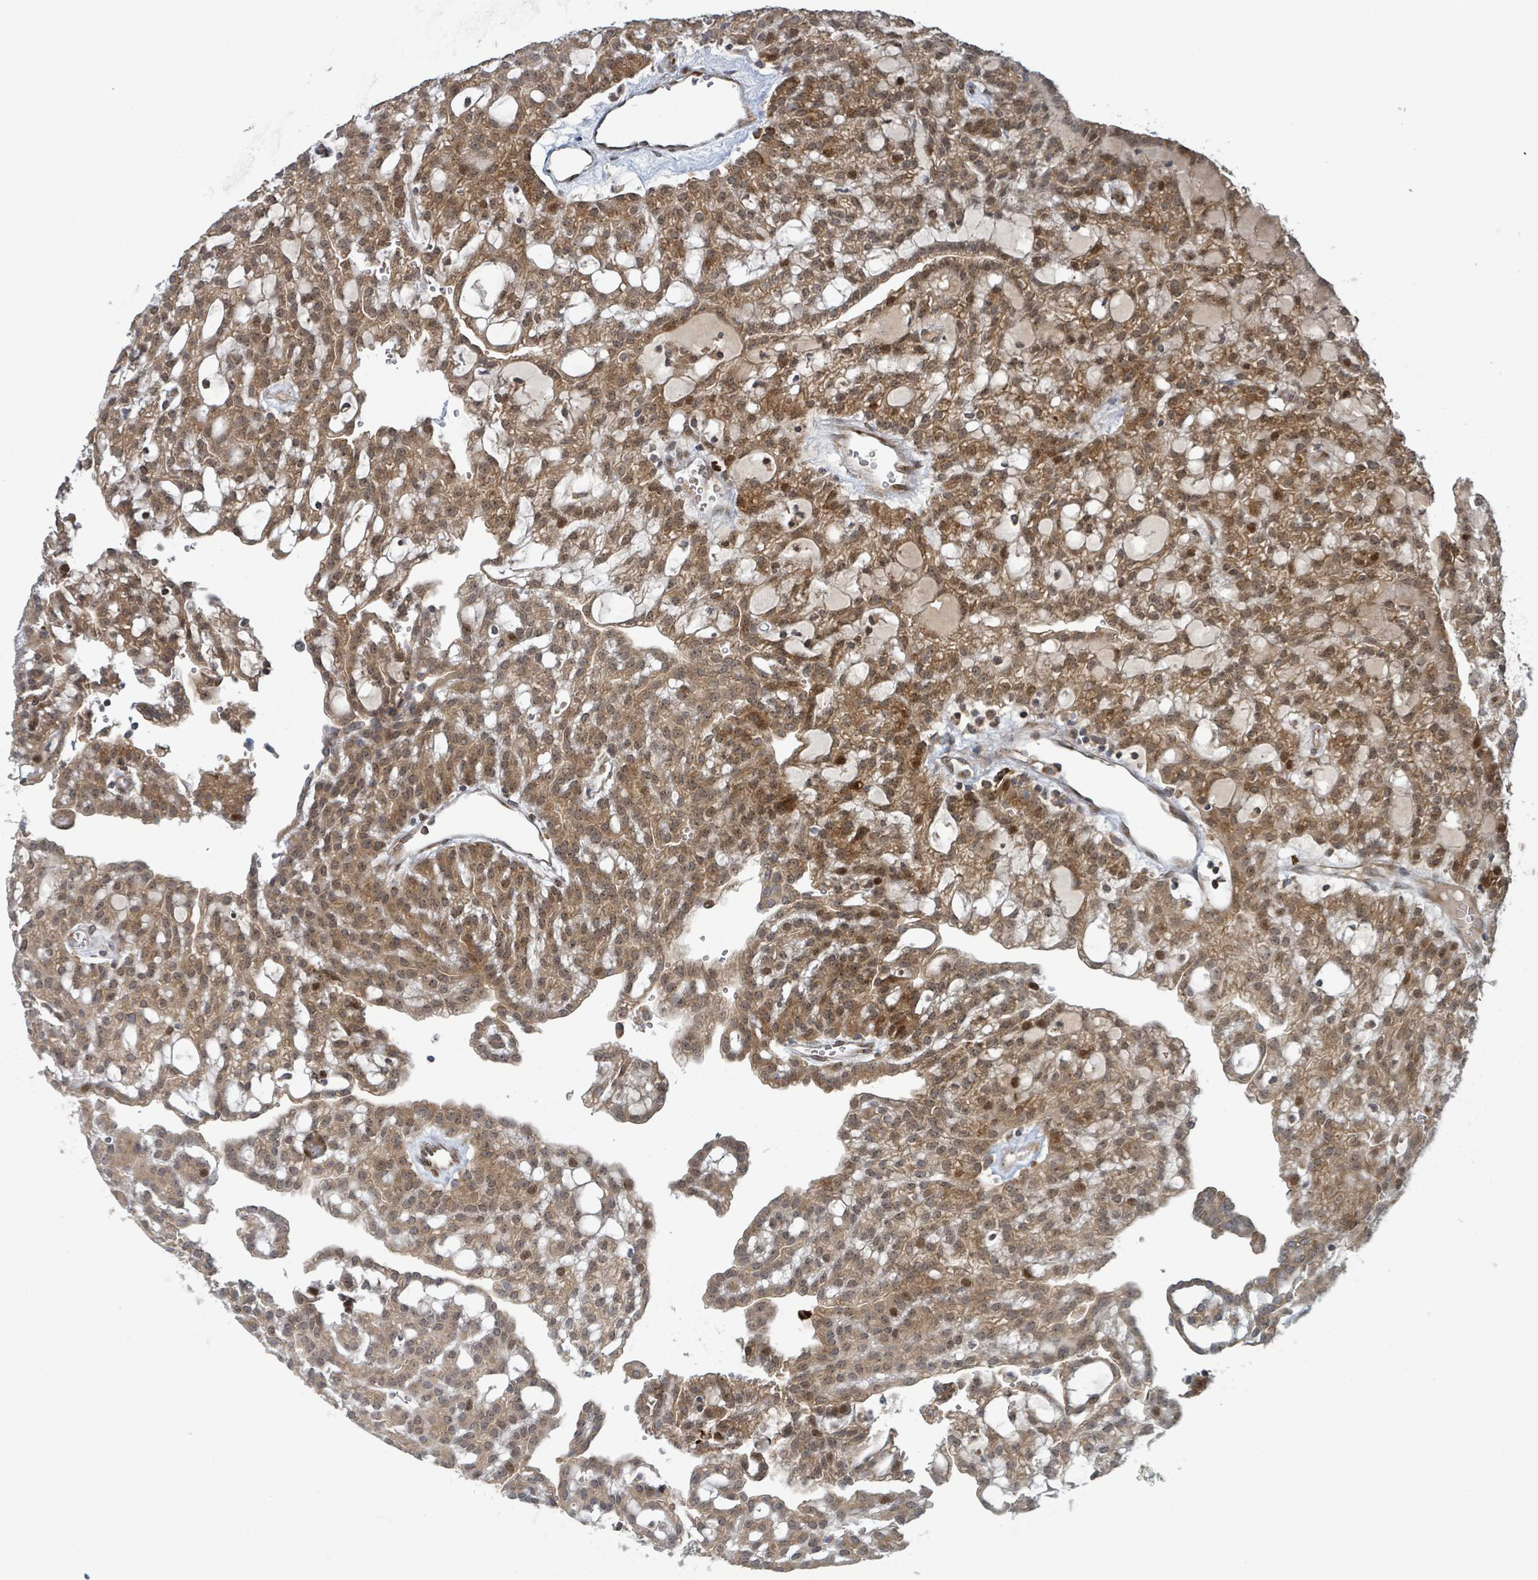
{"staining": {"intensity": "moderate", "quantity": ">75%", "location": "cytoplasmic/membranous,nuclear"}, "tissue": "renal cancer", "cell_type": "Tumor cells", "image_type": "cancer", "snomed": [{"axis": "morphology", "description": "Adenocarcinoma, NOS"}, {"axis": "topography", "description": "Kidney"}], "caption": "Human renal cancer stained with a brown dye displays moderate cytoplasmic/membranous and nuclear positive positivity in approximately >75% of tumor cells.", "gene": "OR51E1", "patient": {"sex": "male", "age": 63}}